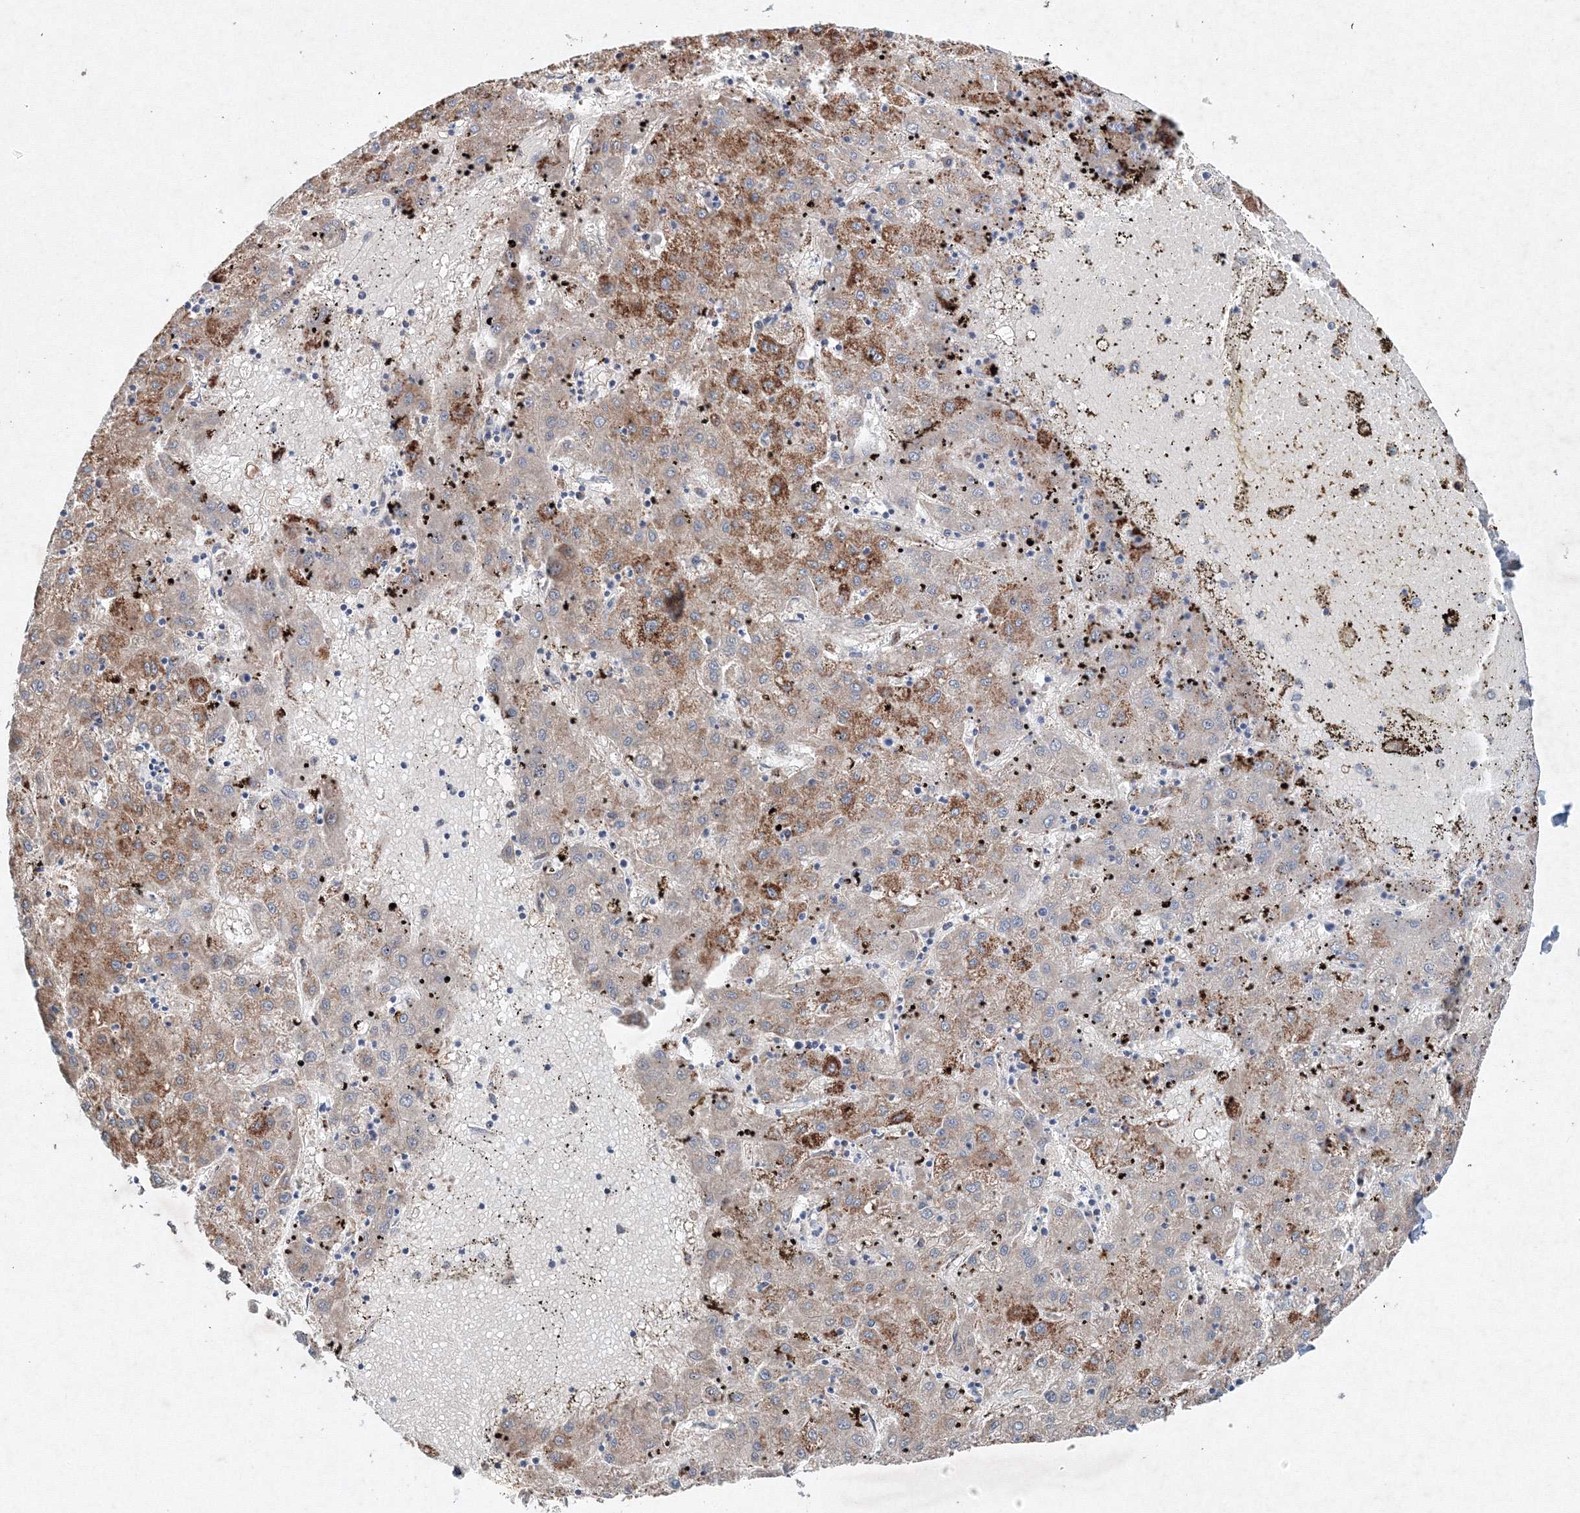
{"staining": {"intensity": "strong", "quantity": "<25%", "location": "cytoplasmic/membranous"}, "tissue": "liver cancer", "cell_type": "Tumor cells", "image_type": "cancer", "snomed": [{"axis": "morphology", "description": "Carcinoma, Hepatocellular, NOS"}, {"axis": "topography", "description": "Liver"}], "caption": "Protein expression analysis of human liver cancer (hepatocellular carcinoma) reveals strong cytoplasmic/membranous expression in approximately <25% of tumor cells.", "gene": "WDR49", "patient": {"sex": "male", "age": 72}}